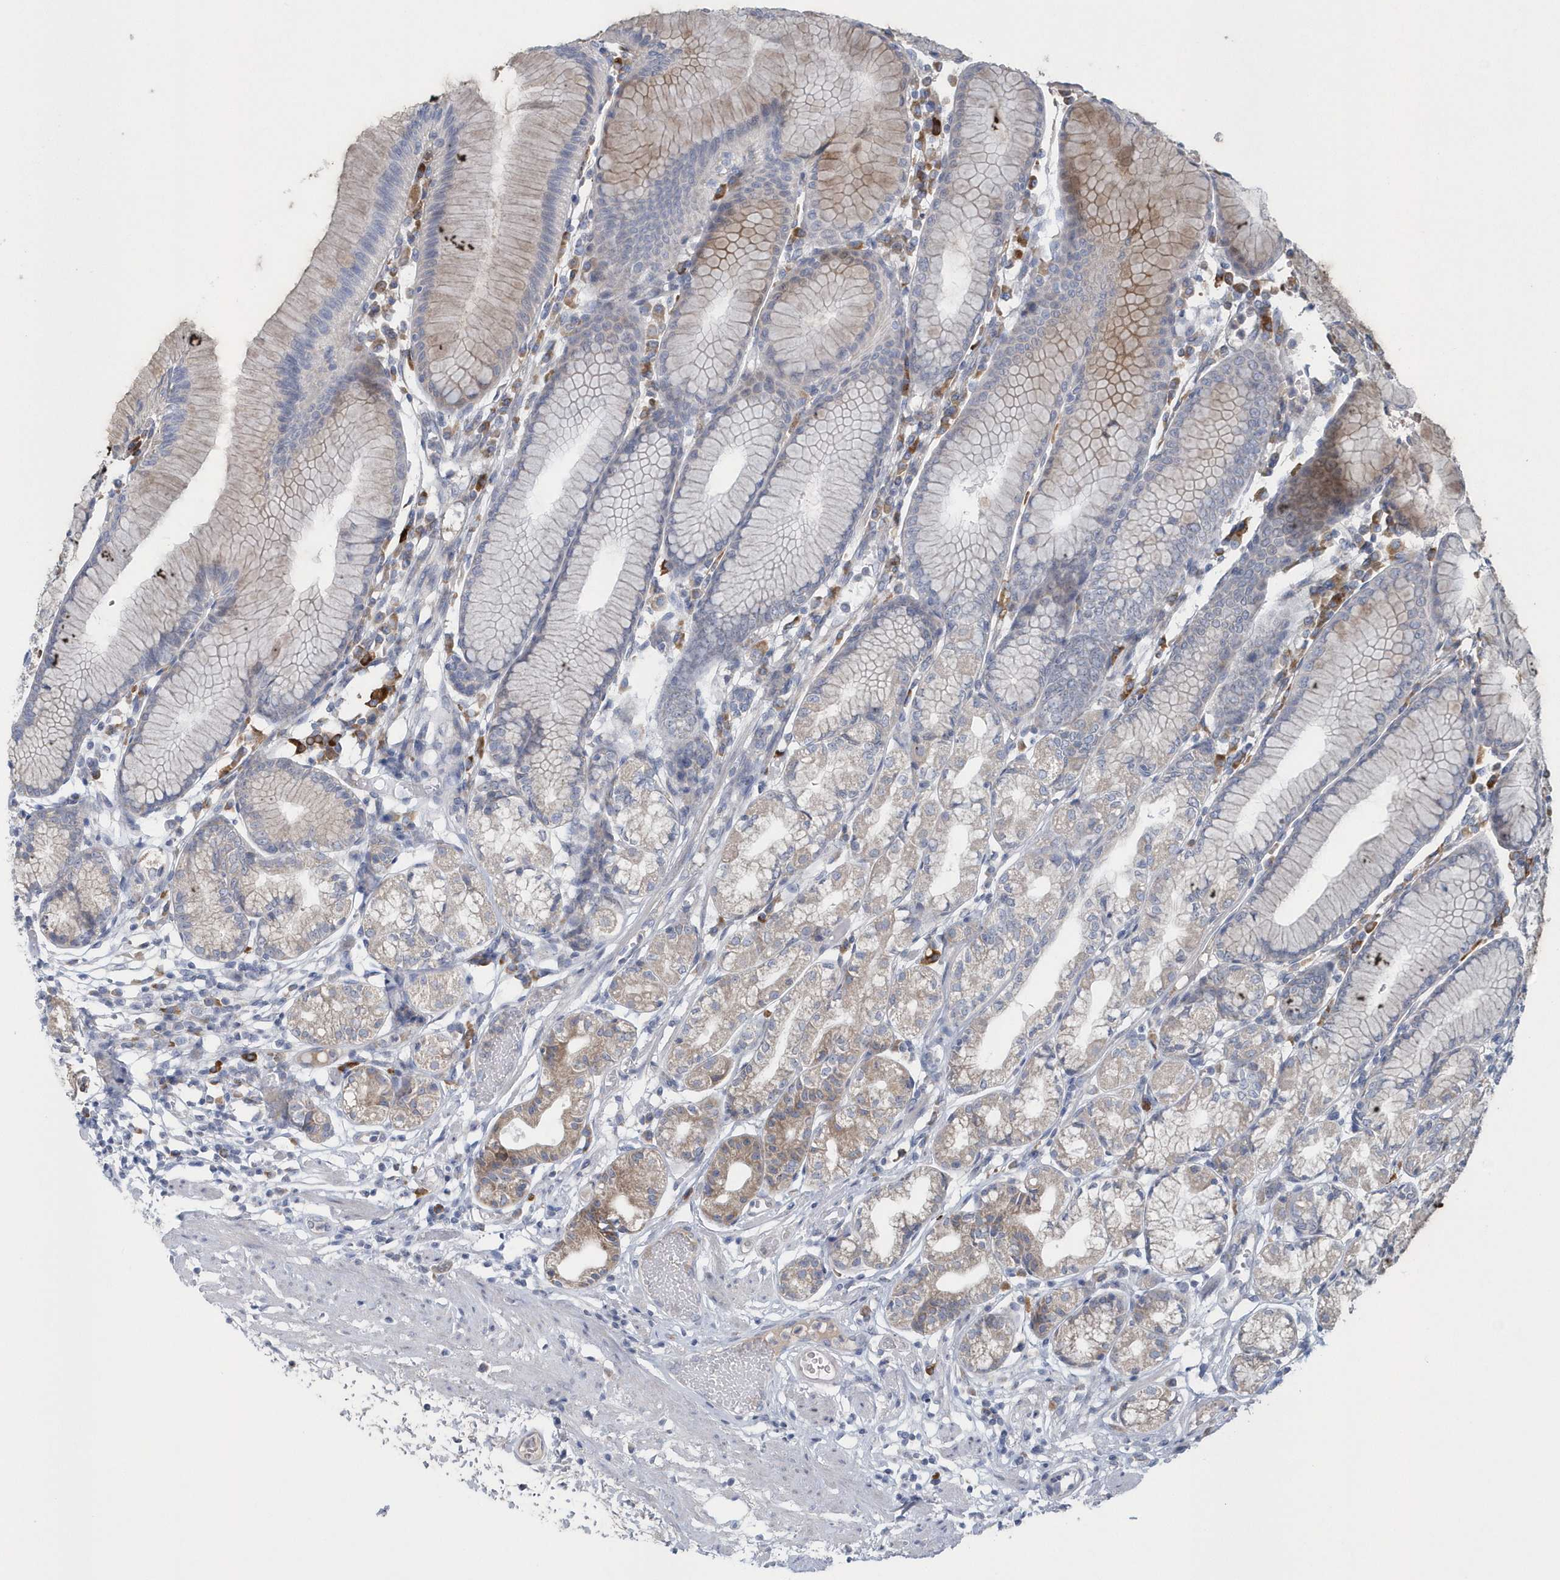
{"staining": {"intensity": "weak", "quantity": "25%-75%", "location": "cytoplasmic/membranous"}, "tissue": "stomach", "cell_type": "Glandular cells", "image_type": "normal", "snomed": [{"axis": "morphology", "description": "Normal tissue, NOS"}, {"axis": "topography", "description": "Stomach"}], "caption": "Weak cytoplasmic/membranous protein staining is present in approximately 25%-75% of glandular cells in stomach. (DAB = brown stain, brightfield microscopy at high magnification).", "gene": "SPATA18", "patient": {"sex": "female", "age": 57}}